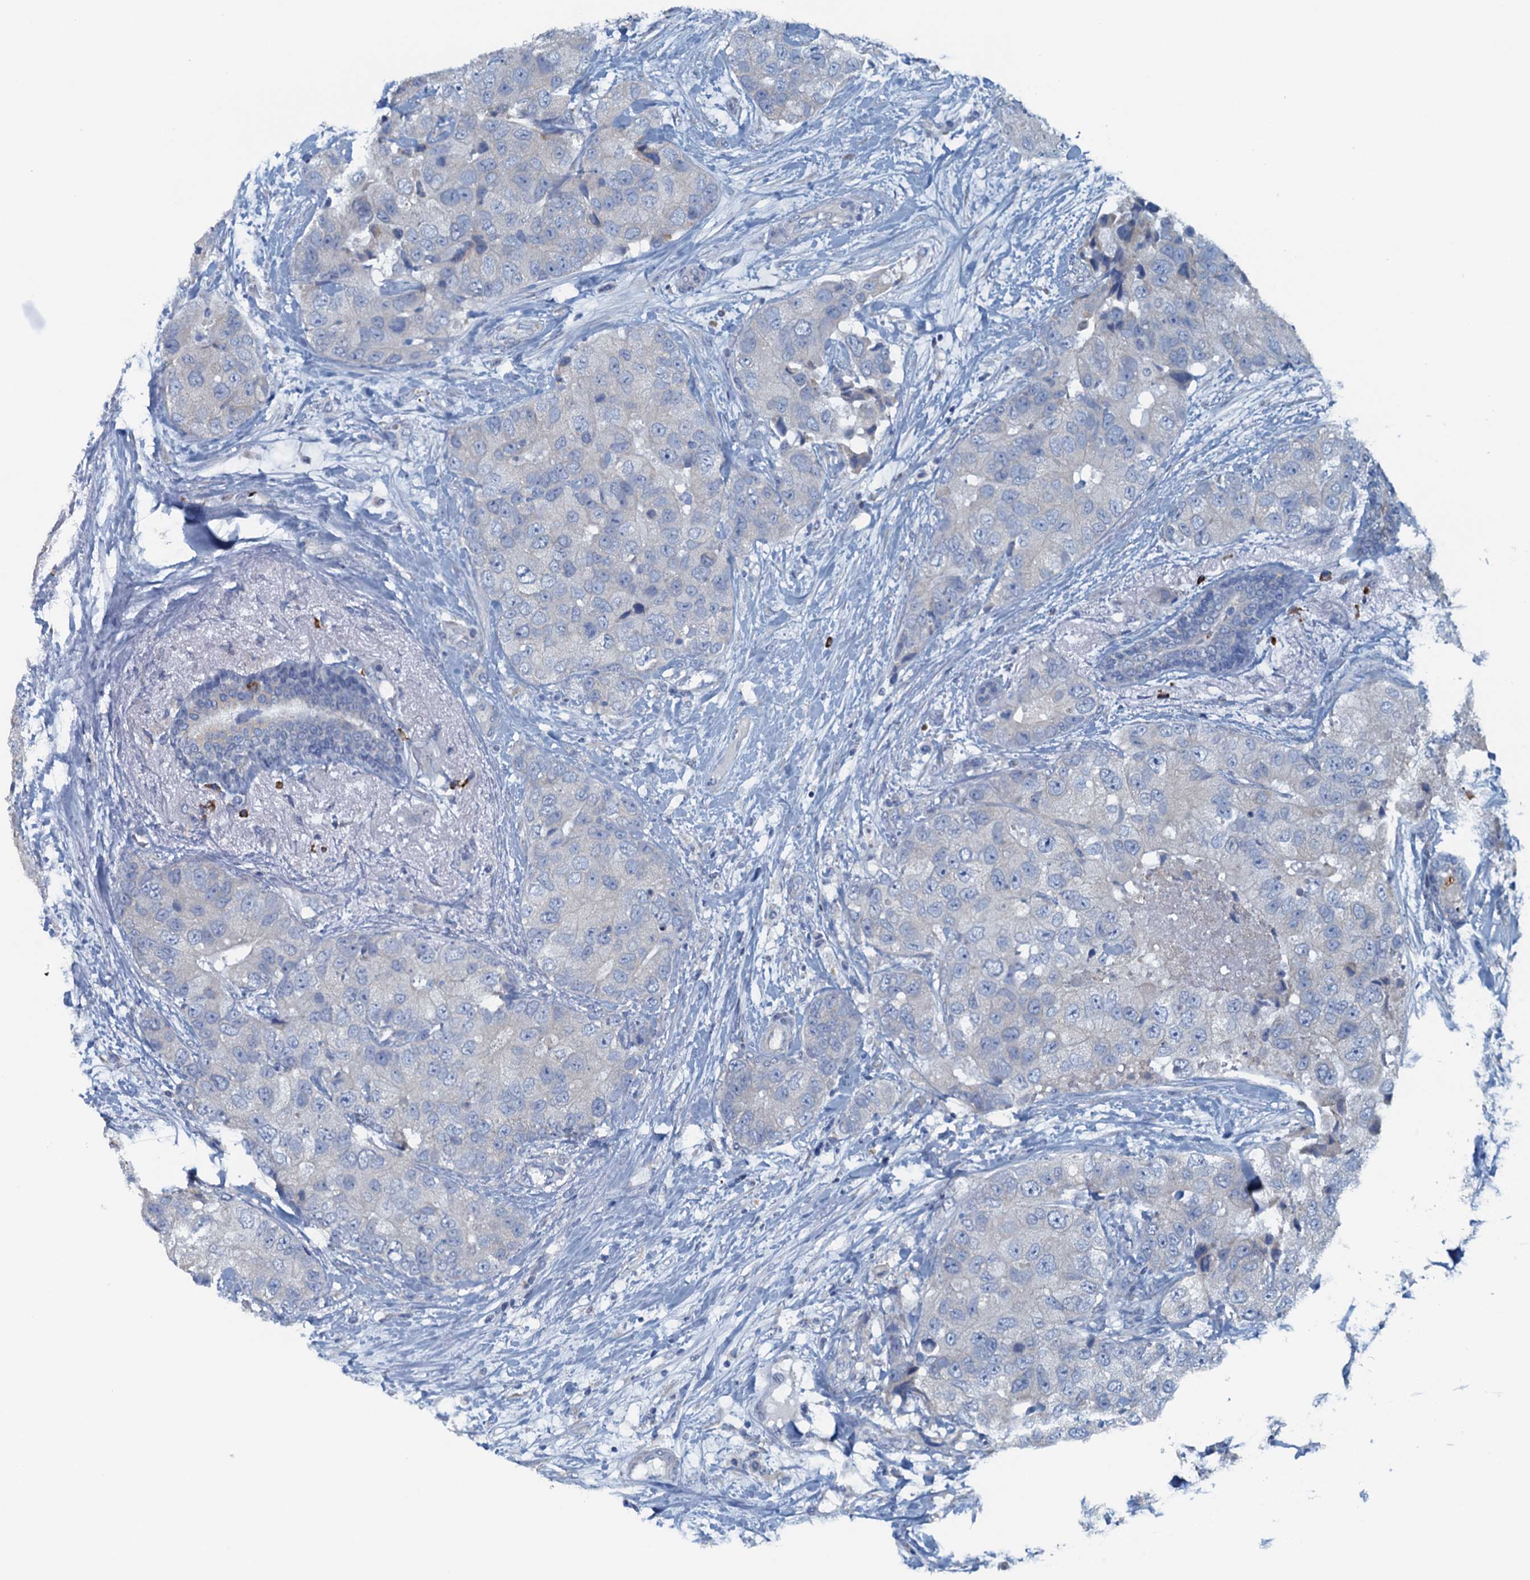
{"staining": {"intensity": "negative", "quantity": "none", "location": "none"}, "tissue": "breast cancer", "cell_type": "Tumor cells", "image_type": "cancer", "snomed": [{"axis": "morphology", "description": "Duct carcinoma"}, {"axis": "topography", "description": "Breast"}], "caption": "IHC histopathology image of neoplastic tissue: breast cancer stained with DAB reveals no significant protein staining in tumor cells.", "gene": "CBLIF", "patient": {"sex": "female", "age": 62}}